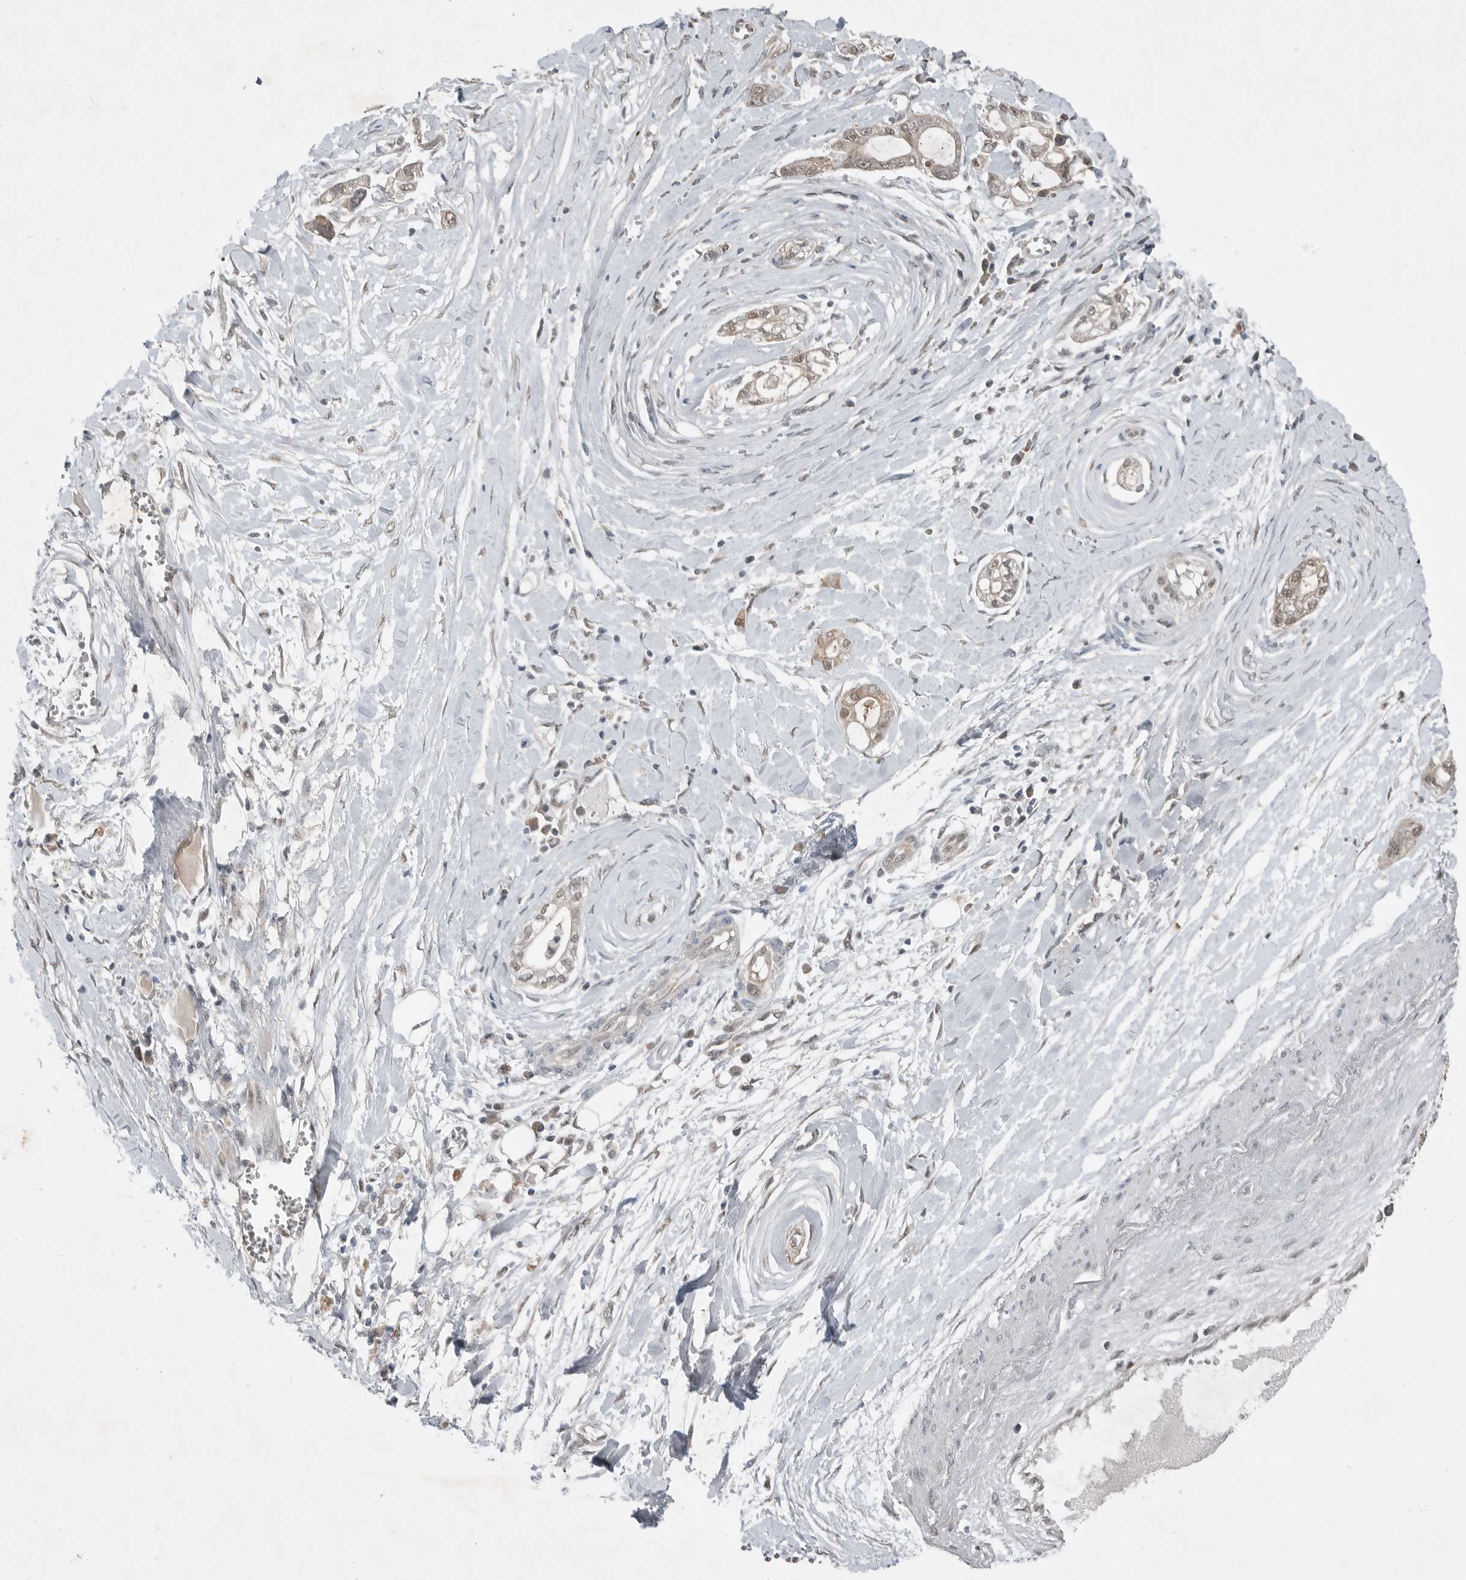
{"staining": {"intensity": "weak", "quantity": ">75%", "location": "nuclear"}, "tissue": "pancreatic cancer", "cell_type": "Tumor cells", "image_type": "cancer", "snomed": [{"axis": "morphology", "description": "Adenocarcinoma, NOS"}, {"axis": "topography", "description": "Pancreas"}], "caption": "The image demonstrates immunohistochemical staining of pancreatic cancer. There is weak nuclear positivity is appreciated in approximately >75% of tumor cells.", "gene": "MFAP3L", "patient": {"sex": "male", "age": 68}}